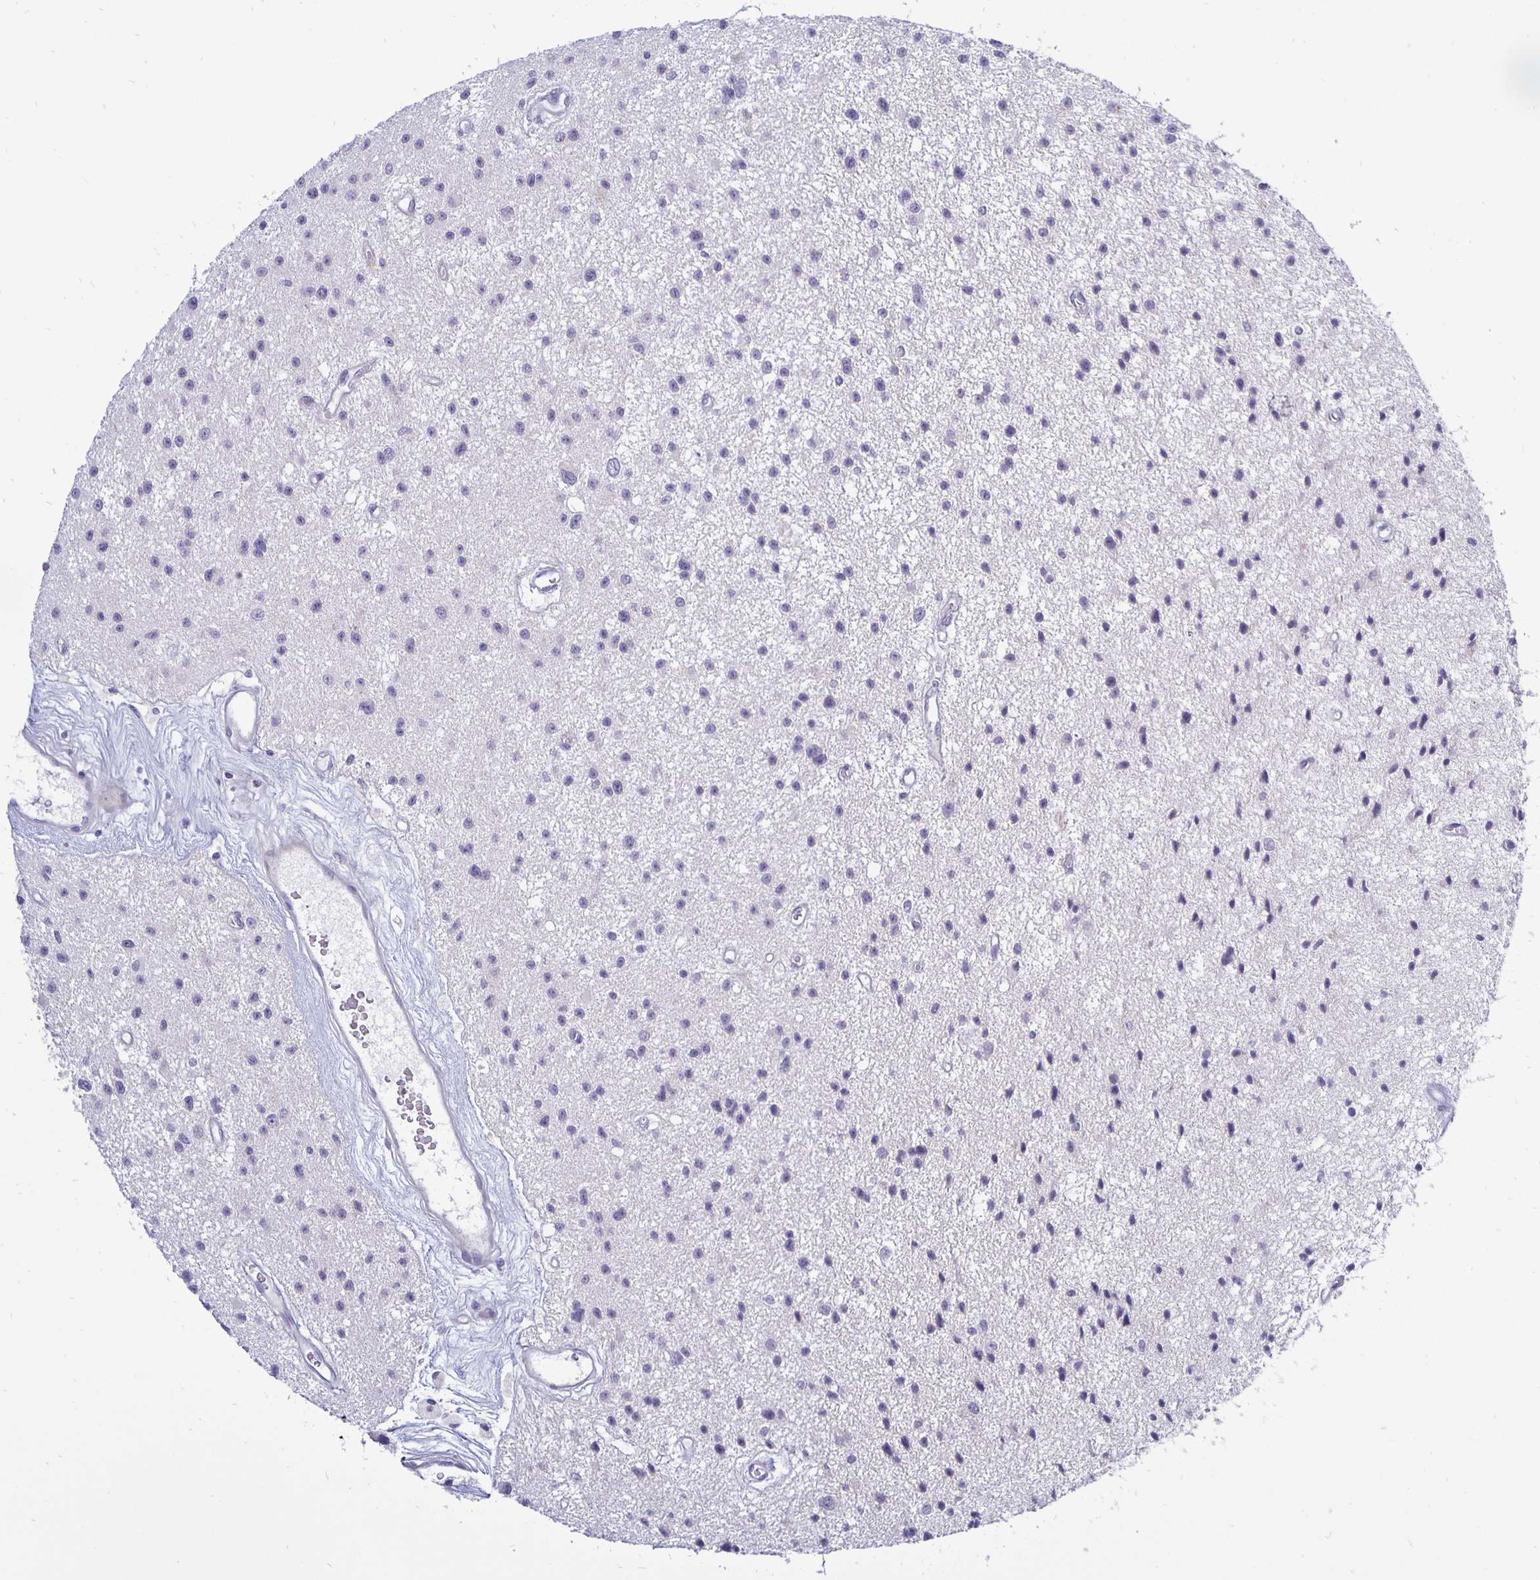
{"staining": {"intensity": "negative", "quantity": "none", "location": "none"}, "tissue": "glioma", "cell_type": "Tumor cells", "image_type": "cancer", "snomed": [{"axis": "morphology", "description": "Glioma, malignant, Low grade"}, {"axis": "topography", "description": "Brain"}], "caption": "Malignant low-grade glioma was stained to show a protein in brown. There is no significant expression in tumor cells. (DAB immunohistochemistry (IHC) with hematoxylin counter stain).", "gene": "ERBB2", "patient": {"sex": "male", "age": 43}}